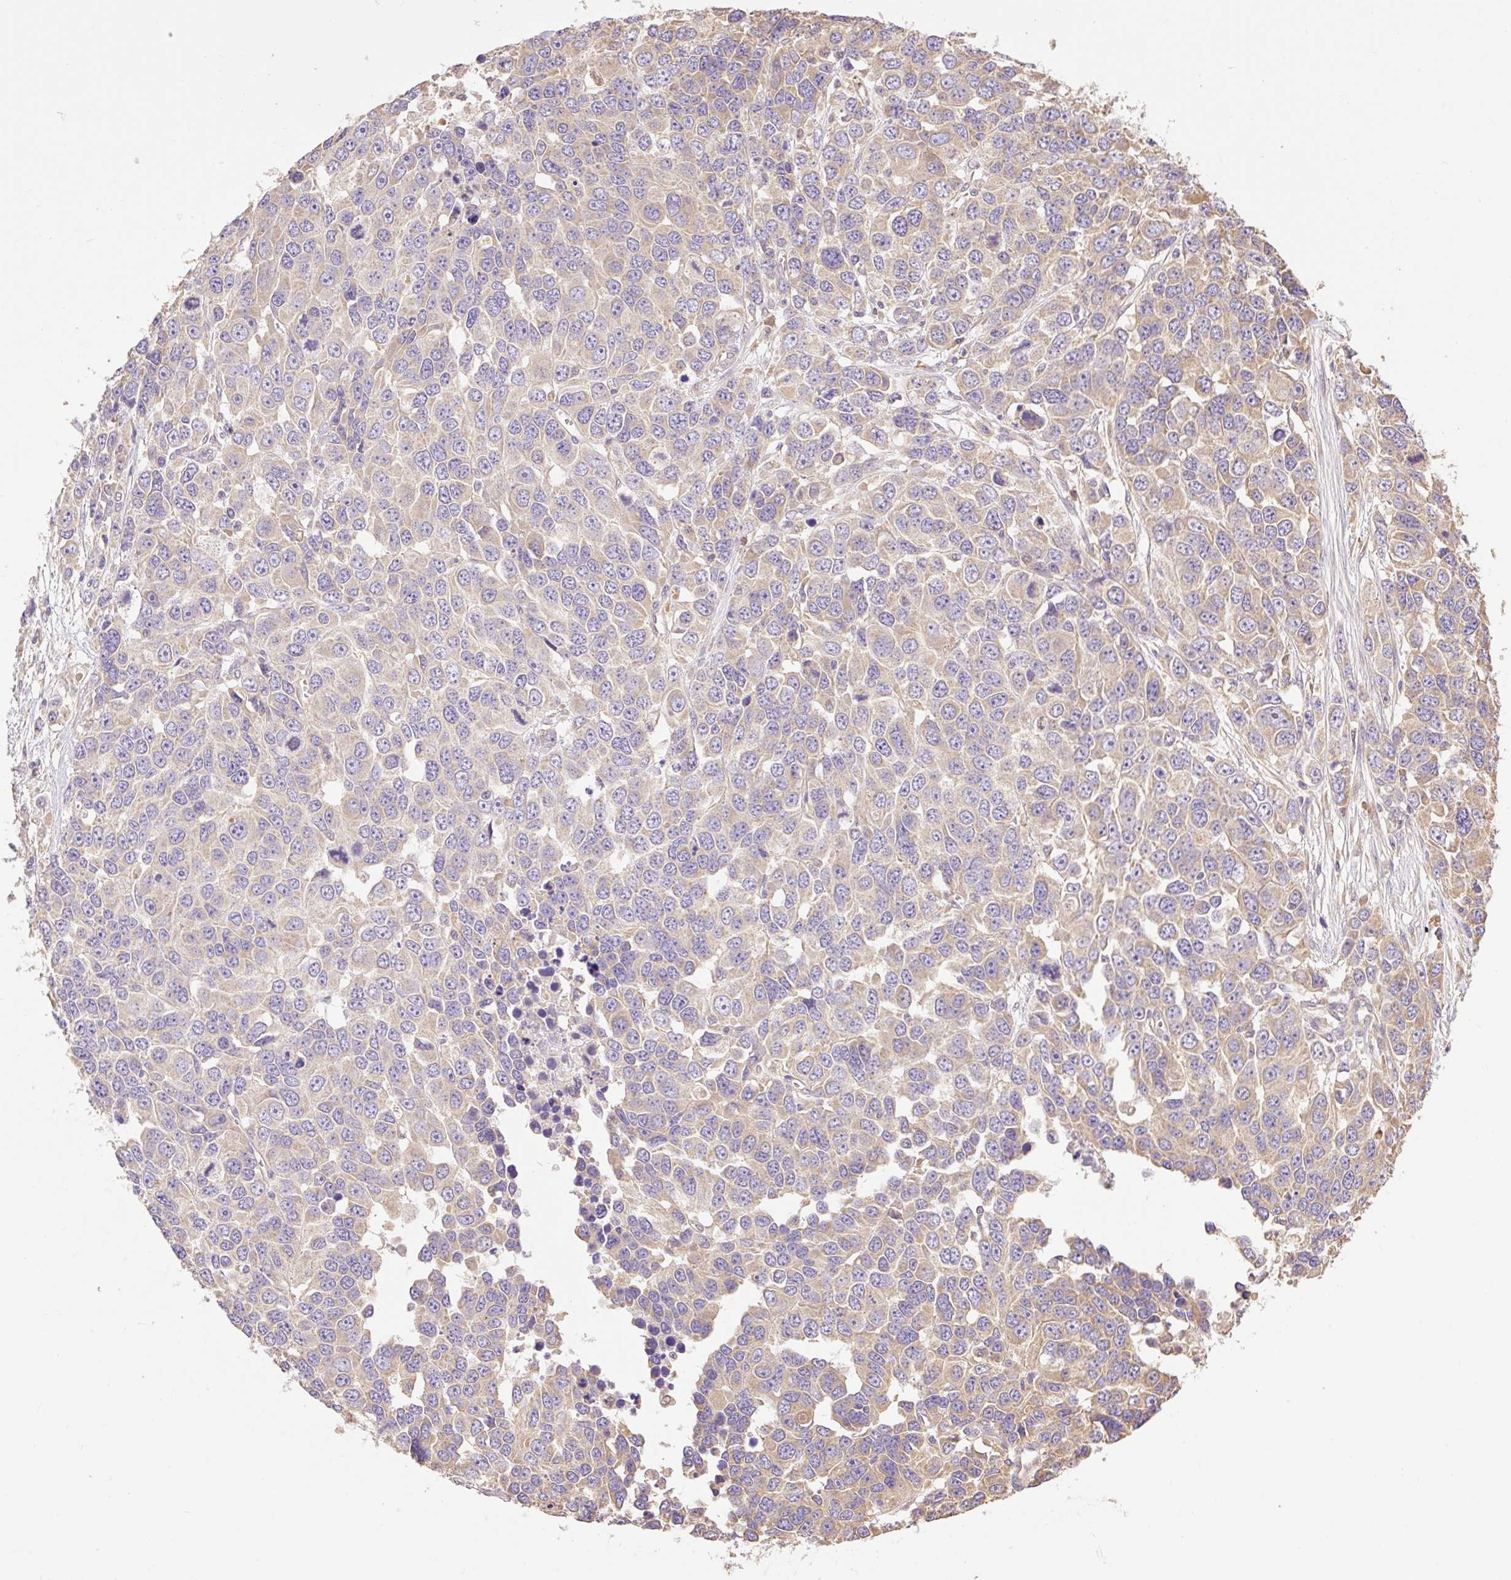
{"staining": {"intensity": "weak", "quantity": "25%-75%", "location": "cytoplasmic/membranous"}, "tissue": "ovarian cancer", "cell_type": "Tumor cells", "image_type": "cancer", "snomed": [{"axis": "morphology", "description": "Cystadenocarcinoma, serous, NOS"}, {"axis": "topography", "description": "Ovary"}], "caption": "There is low levels of weak cytoplasmic/membranous positivity in tumor cells of ovarian cancer (serous cystadenocarcinoma), as demonstrated by immunohistochemical staining (brown color).", "gene": "DESI1", "patient": {"sex": "female", "age": 76}}